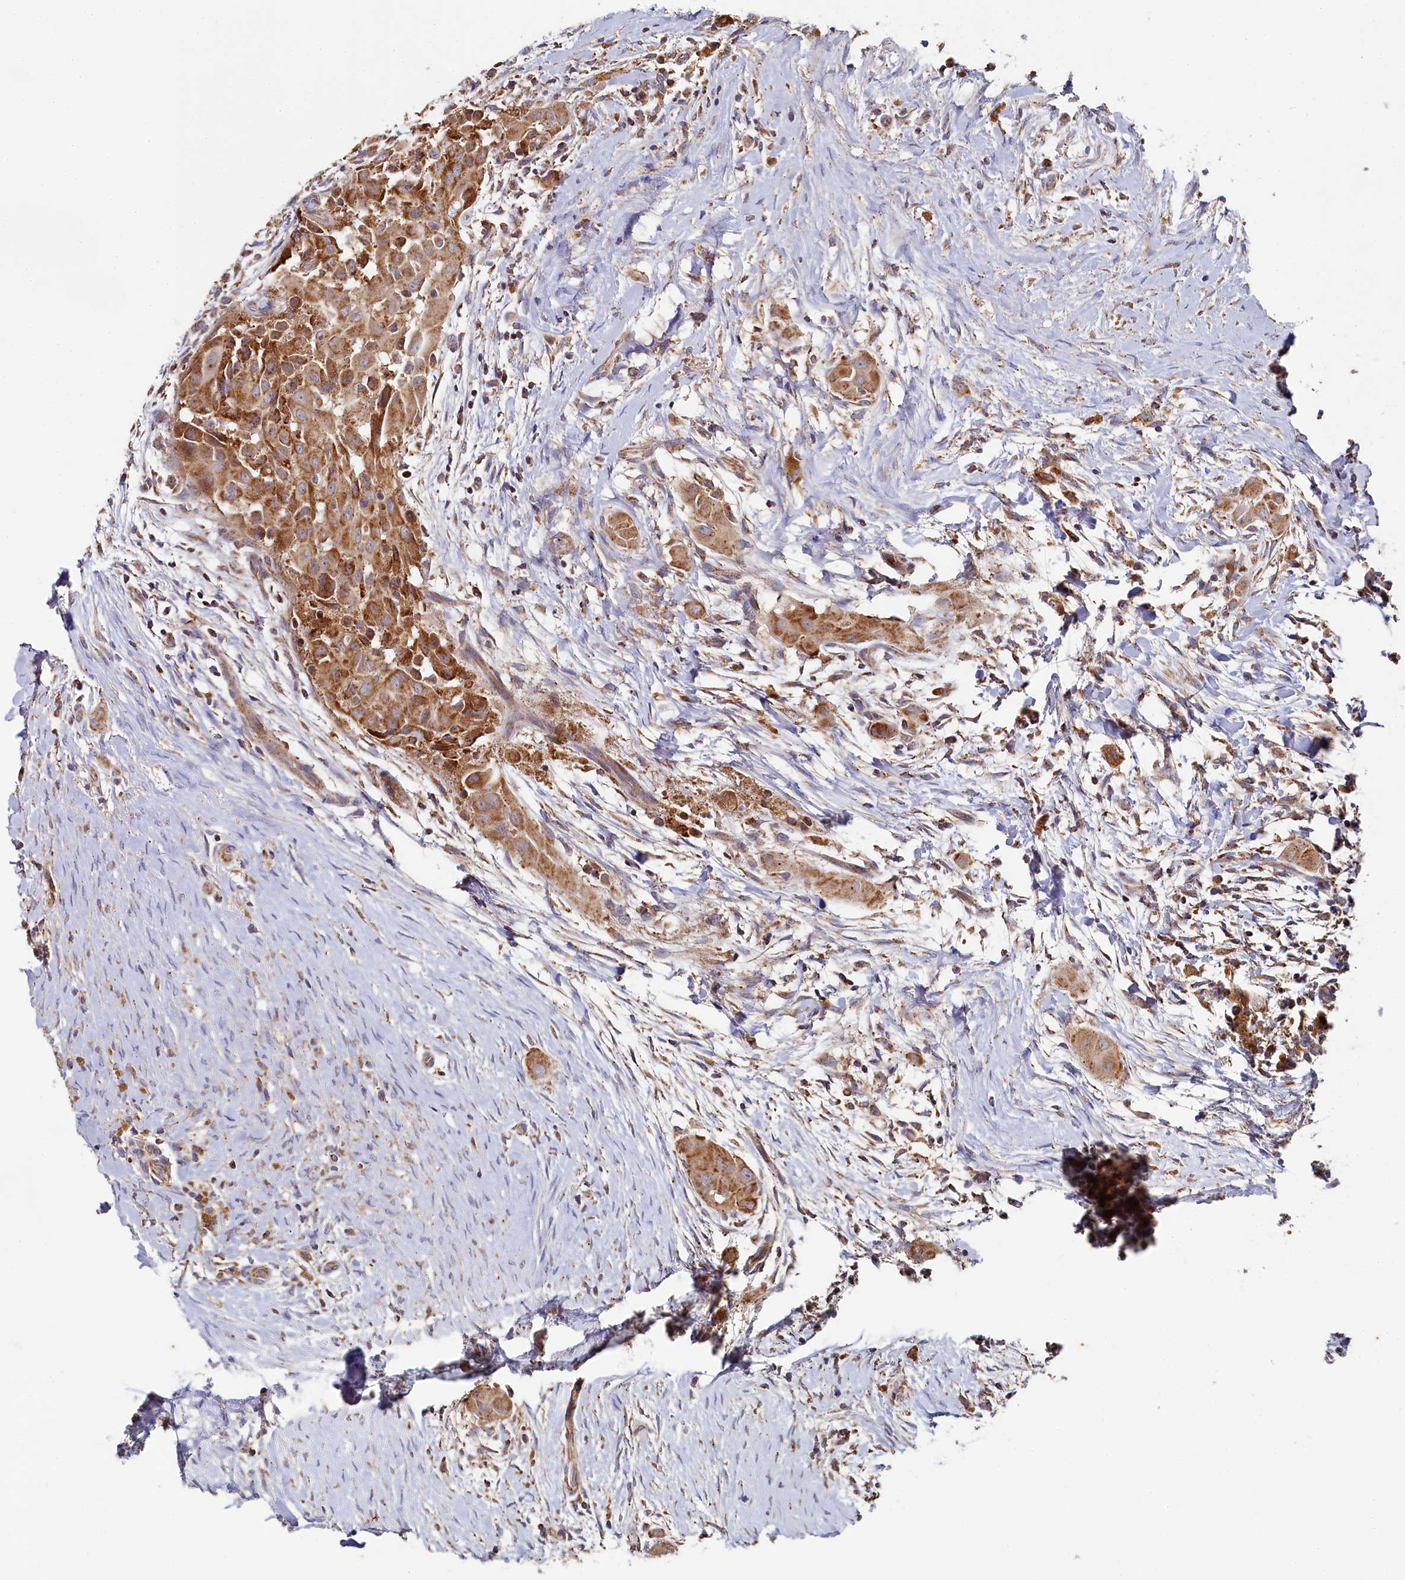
{"staining": {"intensity": "strong", "quantity": ">75%", "location": "cytoplasmic/membranous"}, "tissue": "thyroid cancer", "cell_type": "Tumor cells", "image_type": "cancer", "snomed": [{"axis": "morphology", "description": "Papillary adenocarcinoma, NOS"}, {"axis": "topography", "description": "Thyroid gland"}], "caption": "The histopathology image shows staining of thyroid cancer (papillary adenocarcinoma), revealing strong cytoplasmic/membranous protein staining (brown color) within tumor cells.", "gene": "HAUS2", "patient": {"sex": "female", "age": 59}}